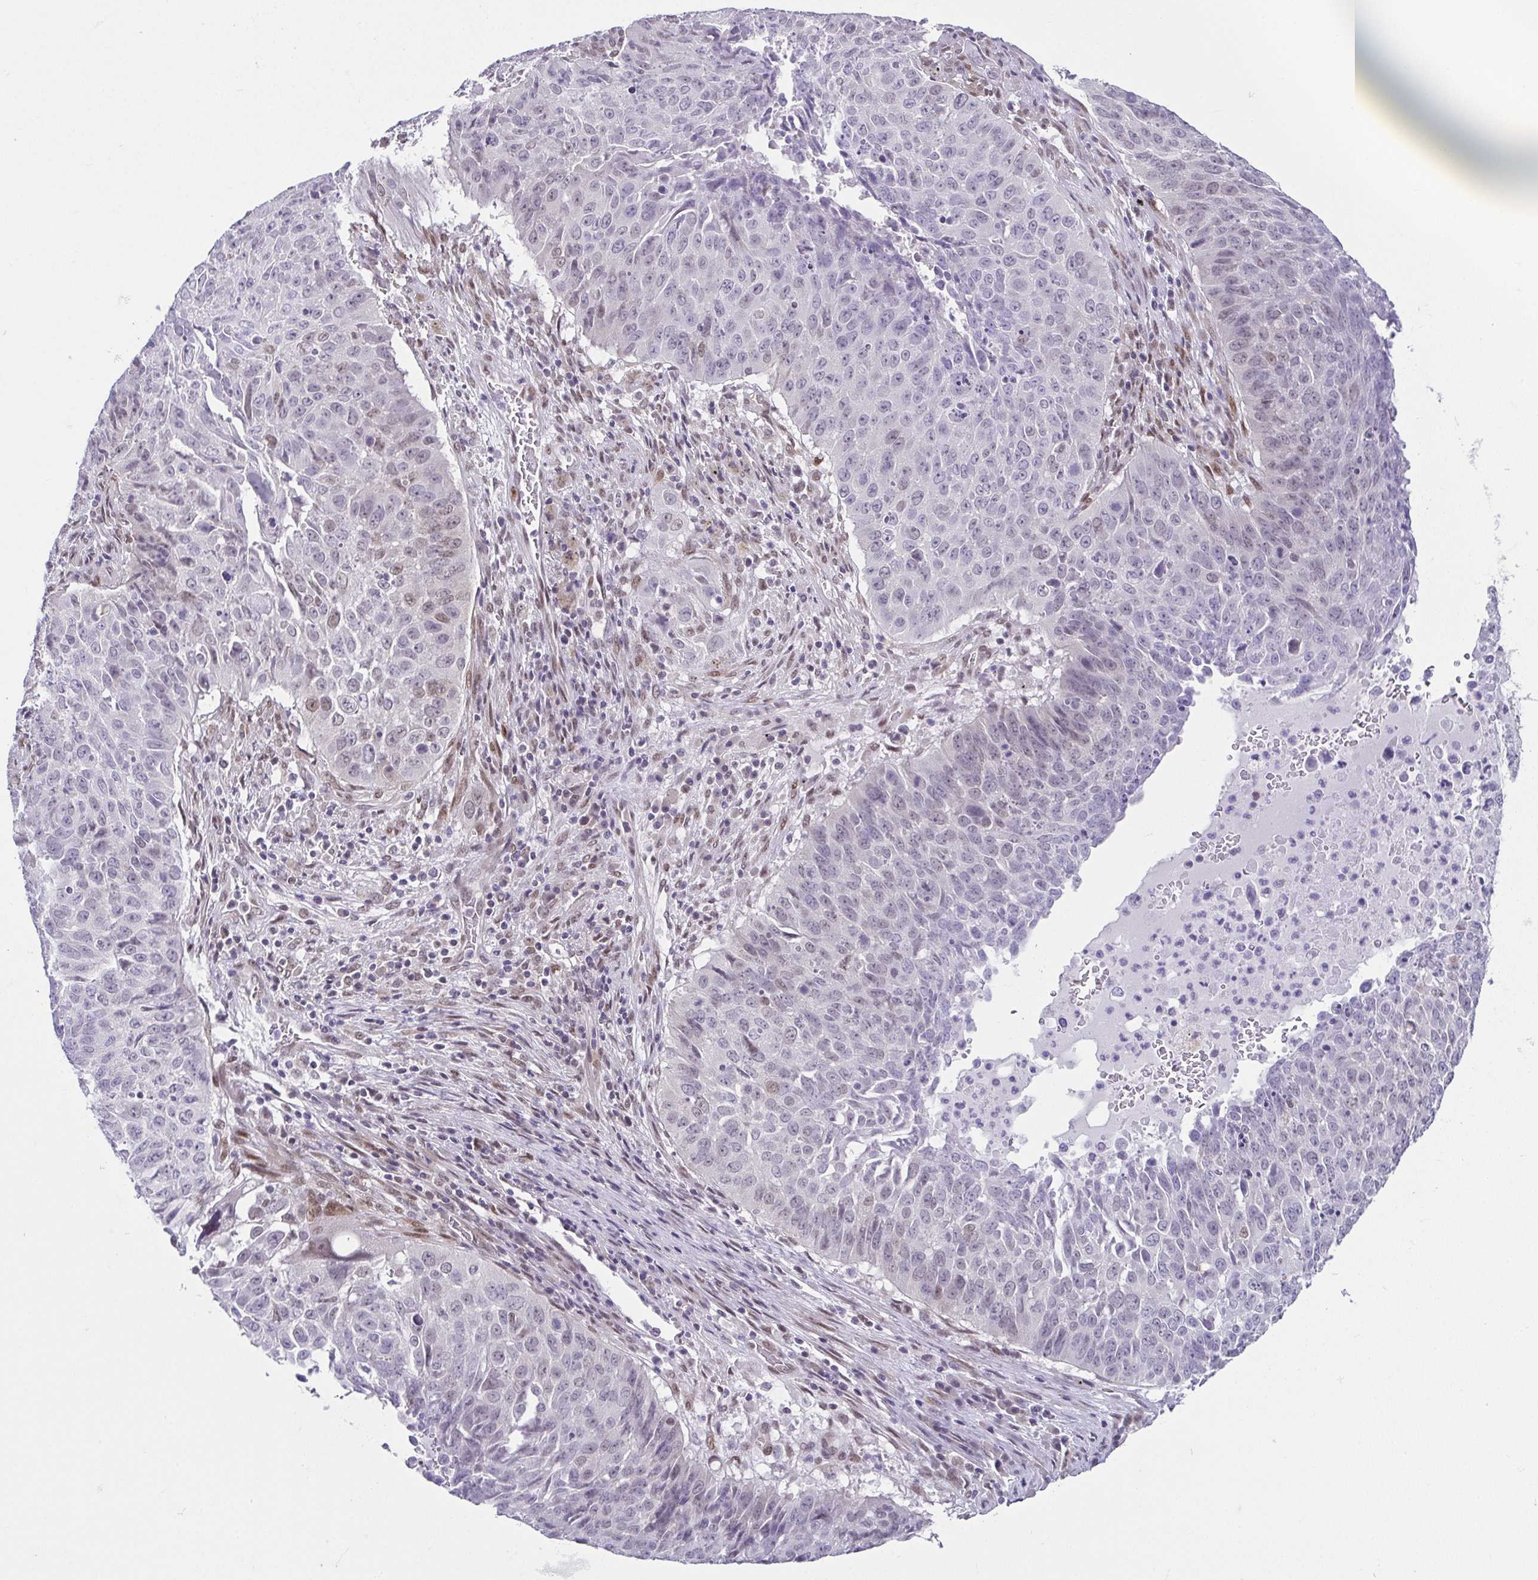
{"staining": {"intensity": "weak", "quantity": "<25%", "location": "nuclear"}, "tissue": "lung cancer", "cell_type": "Tumor cells", "image_type": "cancer", "snomed": [{"axis": "morphology", "description": "Normal tissue, NOS"}, {"axis": "morphology", "description": "Squamous cell carcinoma, NOS"}, {"axis": "topography", "description": "Bronchus"}, {"axis": "topography", "description": "Lung"}], "caption": "This histopathology image is of squamous cell carcinoma (lung) stained with immunohistochemistry (IHC) to label a protein in brown with the nuclei are counter-stained blue. There is no expression in tumor cells.", "gene": "RBM3", "patient": {"sex": "male", "age": 64}}